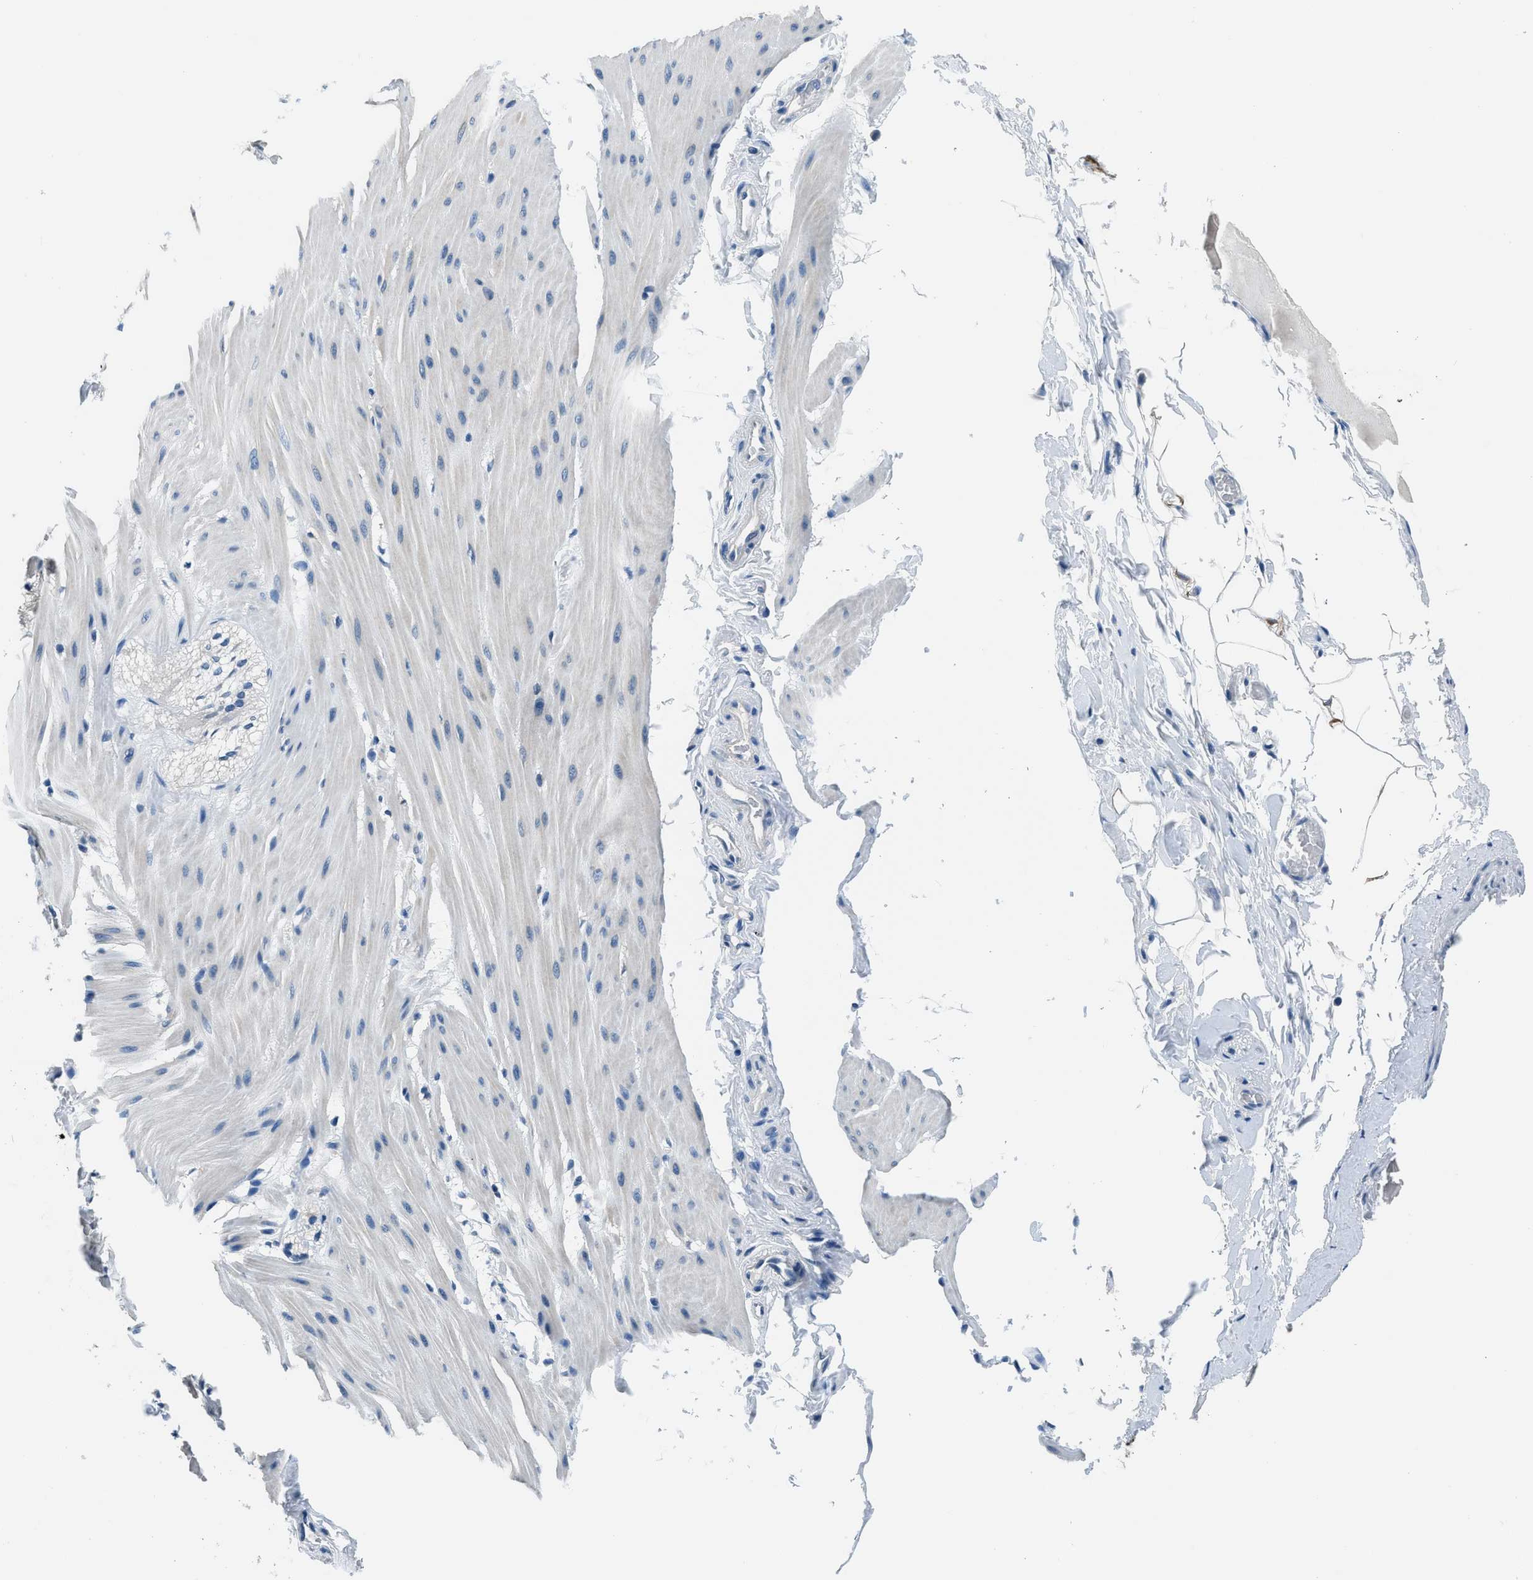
{"staining": {"intensity": "negative", "quantity": "none", "location": "none"}, "tissue": "smooth muscle", "cell_type": "Smooth muscle cells", "image_type": "normal", "snomed": [{"axis": "morphology", "description": "Normal tissue, NOS"}, {"axis": "topography", "description": "Smooth muscle"}, {"axis": "topography", "description": "Colon"}], "caption": "DAB (3,3'-diaminobenzidine) immunohistochemical staining of unremarkable smooth muscle demonstrates no significant positivity in smooth muscle cells. The staining is performed using DAB (3,3'-diaminobenzidine) brown chromogen with nuclei counter-stained in using hematoxylin.", "gene": "GJA3", "patient": {"sex": "male", "age": 67}}